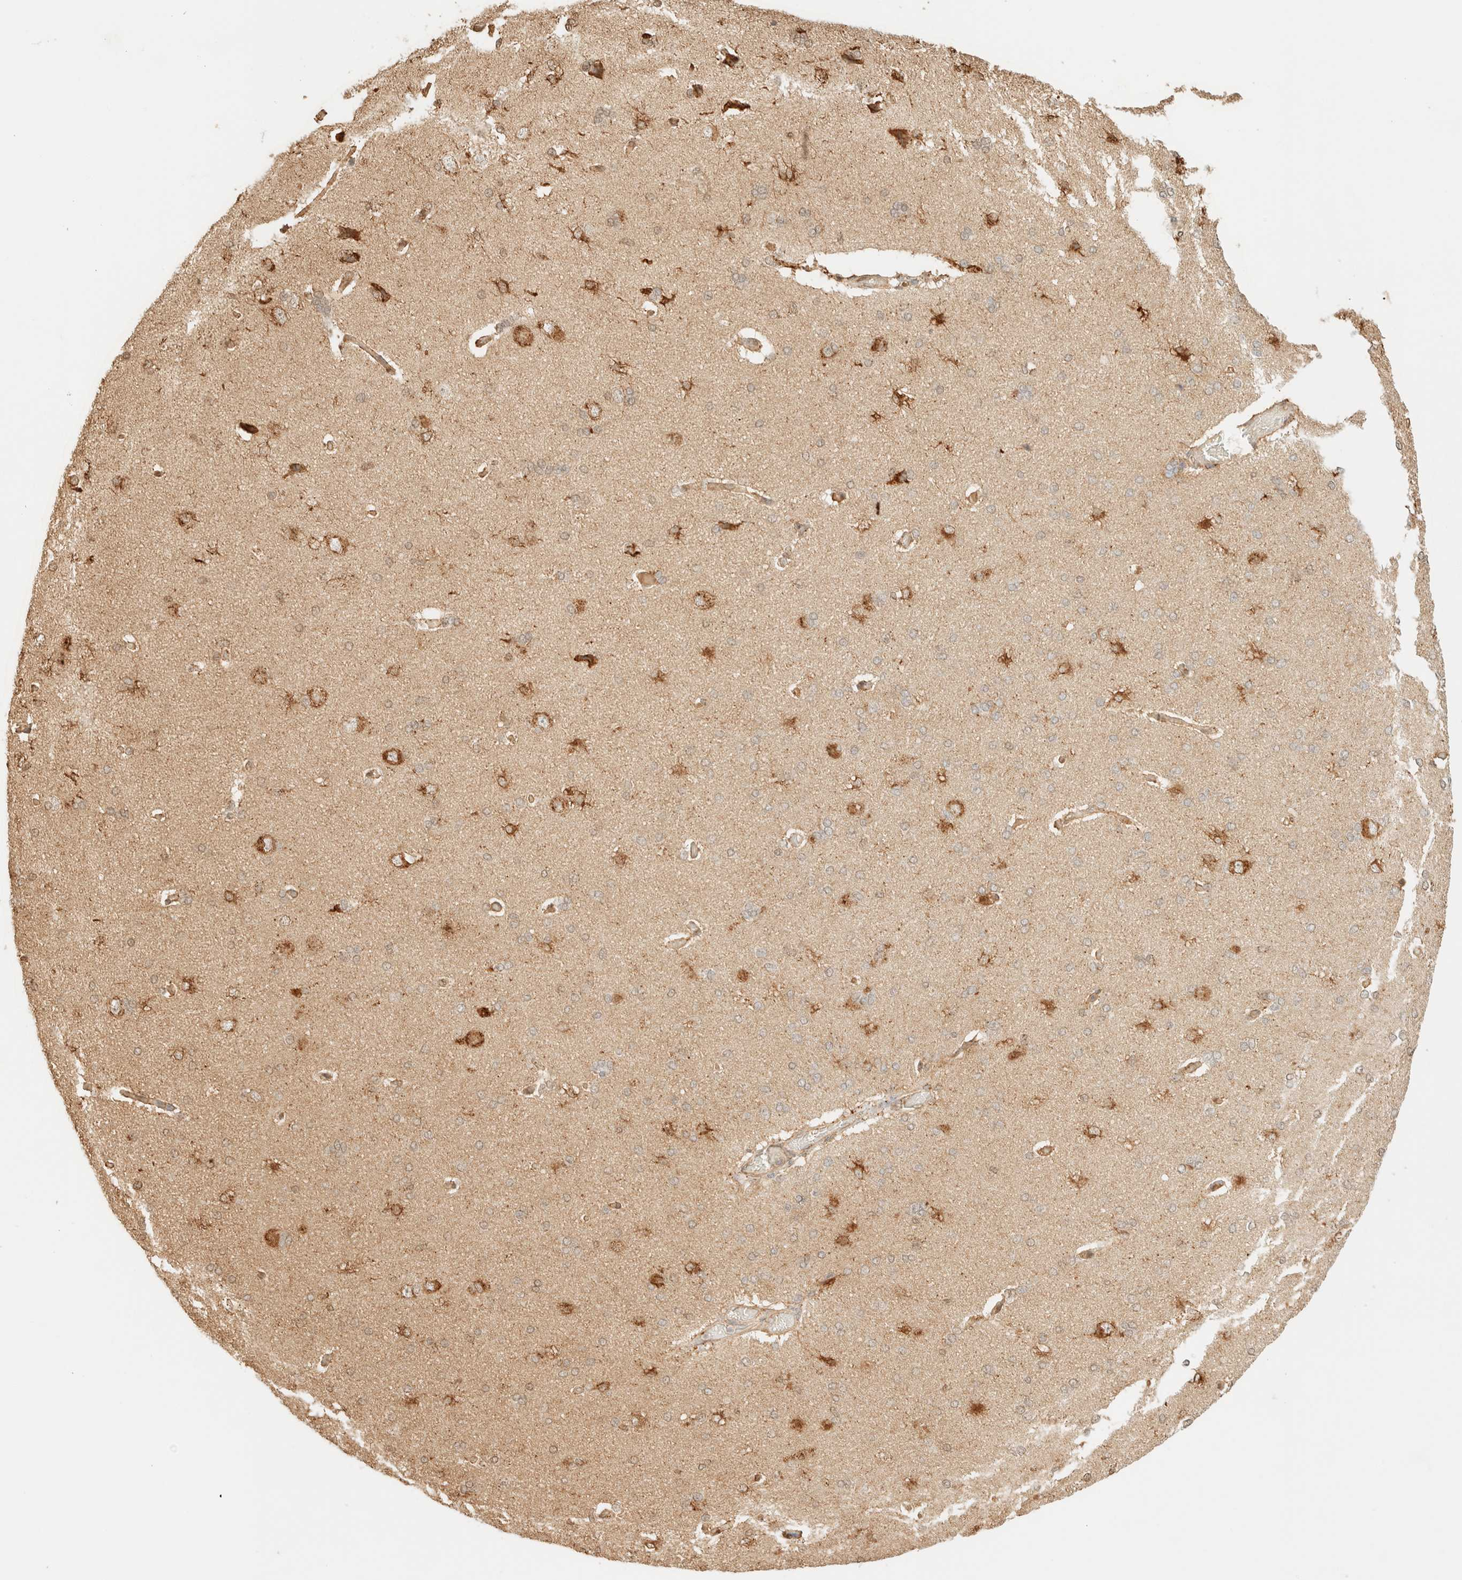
{"staining": {"intensity": "strong", "quantity": ">75%", "location": "cytoplasmic/membranous"}, "tissue": "cerebral cortex", "cell_type": "Endothelial cells", "image_type": "normal", "snomed": [{"axis": "morphology", "description": "Normal tissue, NOS"}, {"axis": "topography", "description": "Cerebral cortex"}], "caption": "Immunohistochemical staining of normal human cerebral cortex shows high levels of strong cytoplasmic/membranous expression in about >75% of endothelial cells.", "gene": "SPARCL1", "patient": {"sex": "male", "age": 62}}